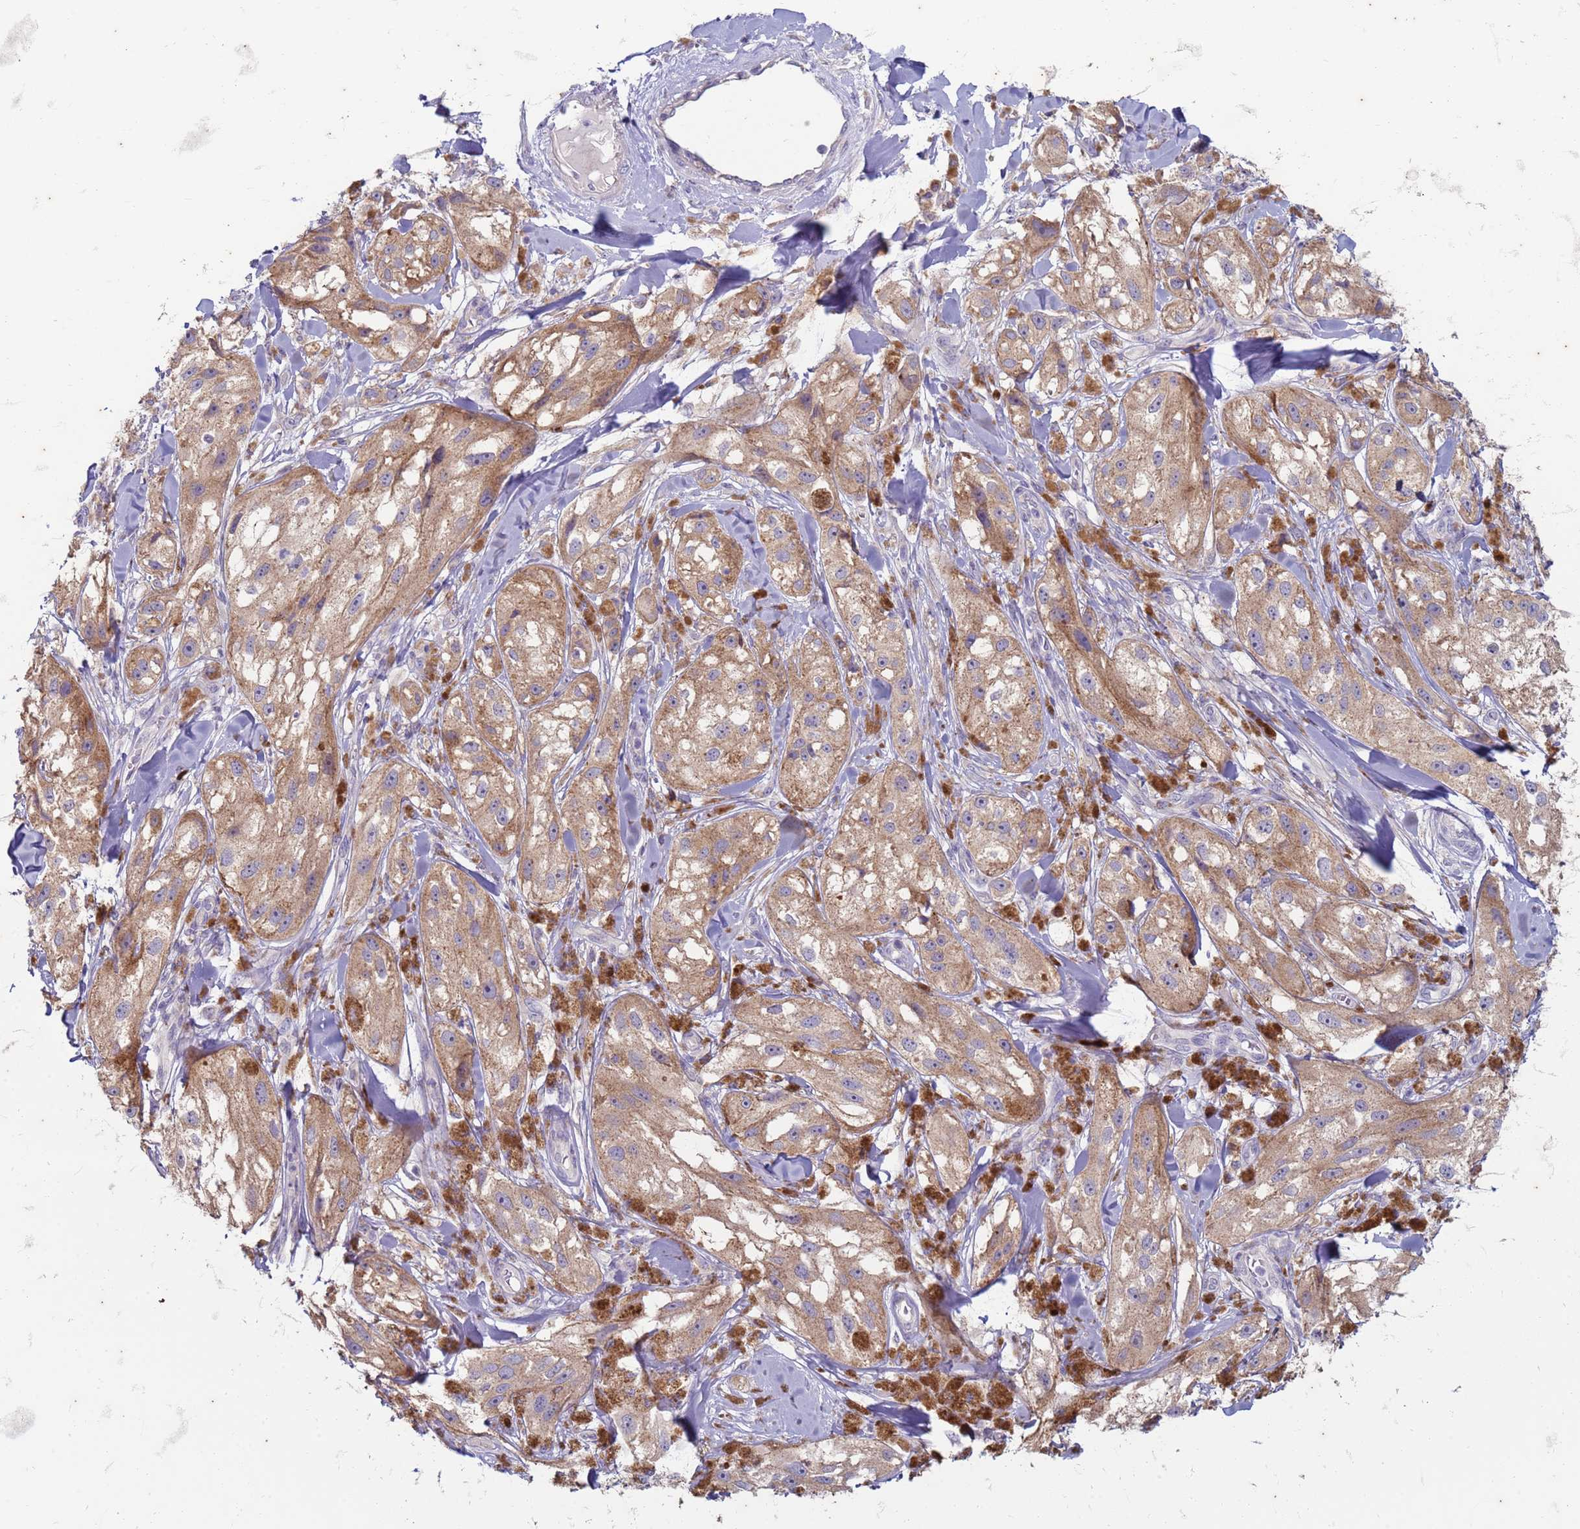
{"staining": {"intensity": "moderate", "quantity": ">75%", "location": "cytoplasmic/membranous"}, "tissue": "melanoma", "cell_type": "Tumor cells", "image_type": "cancer", "snomed": [{"axis": "morphology", "description": "Malignant melanoma, NOS"}, {"axis": "topography", "description": "Skin"}], "caption": "Tumor cells show moderate cytoplasmic/membranous positivity in approximately >75% of cells in melanoma.", "gene": "SUCO", "patient": {"sex": "male", "age": 88}}